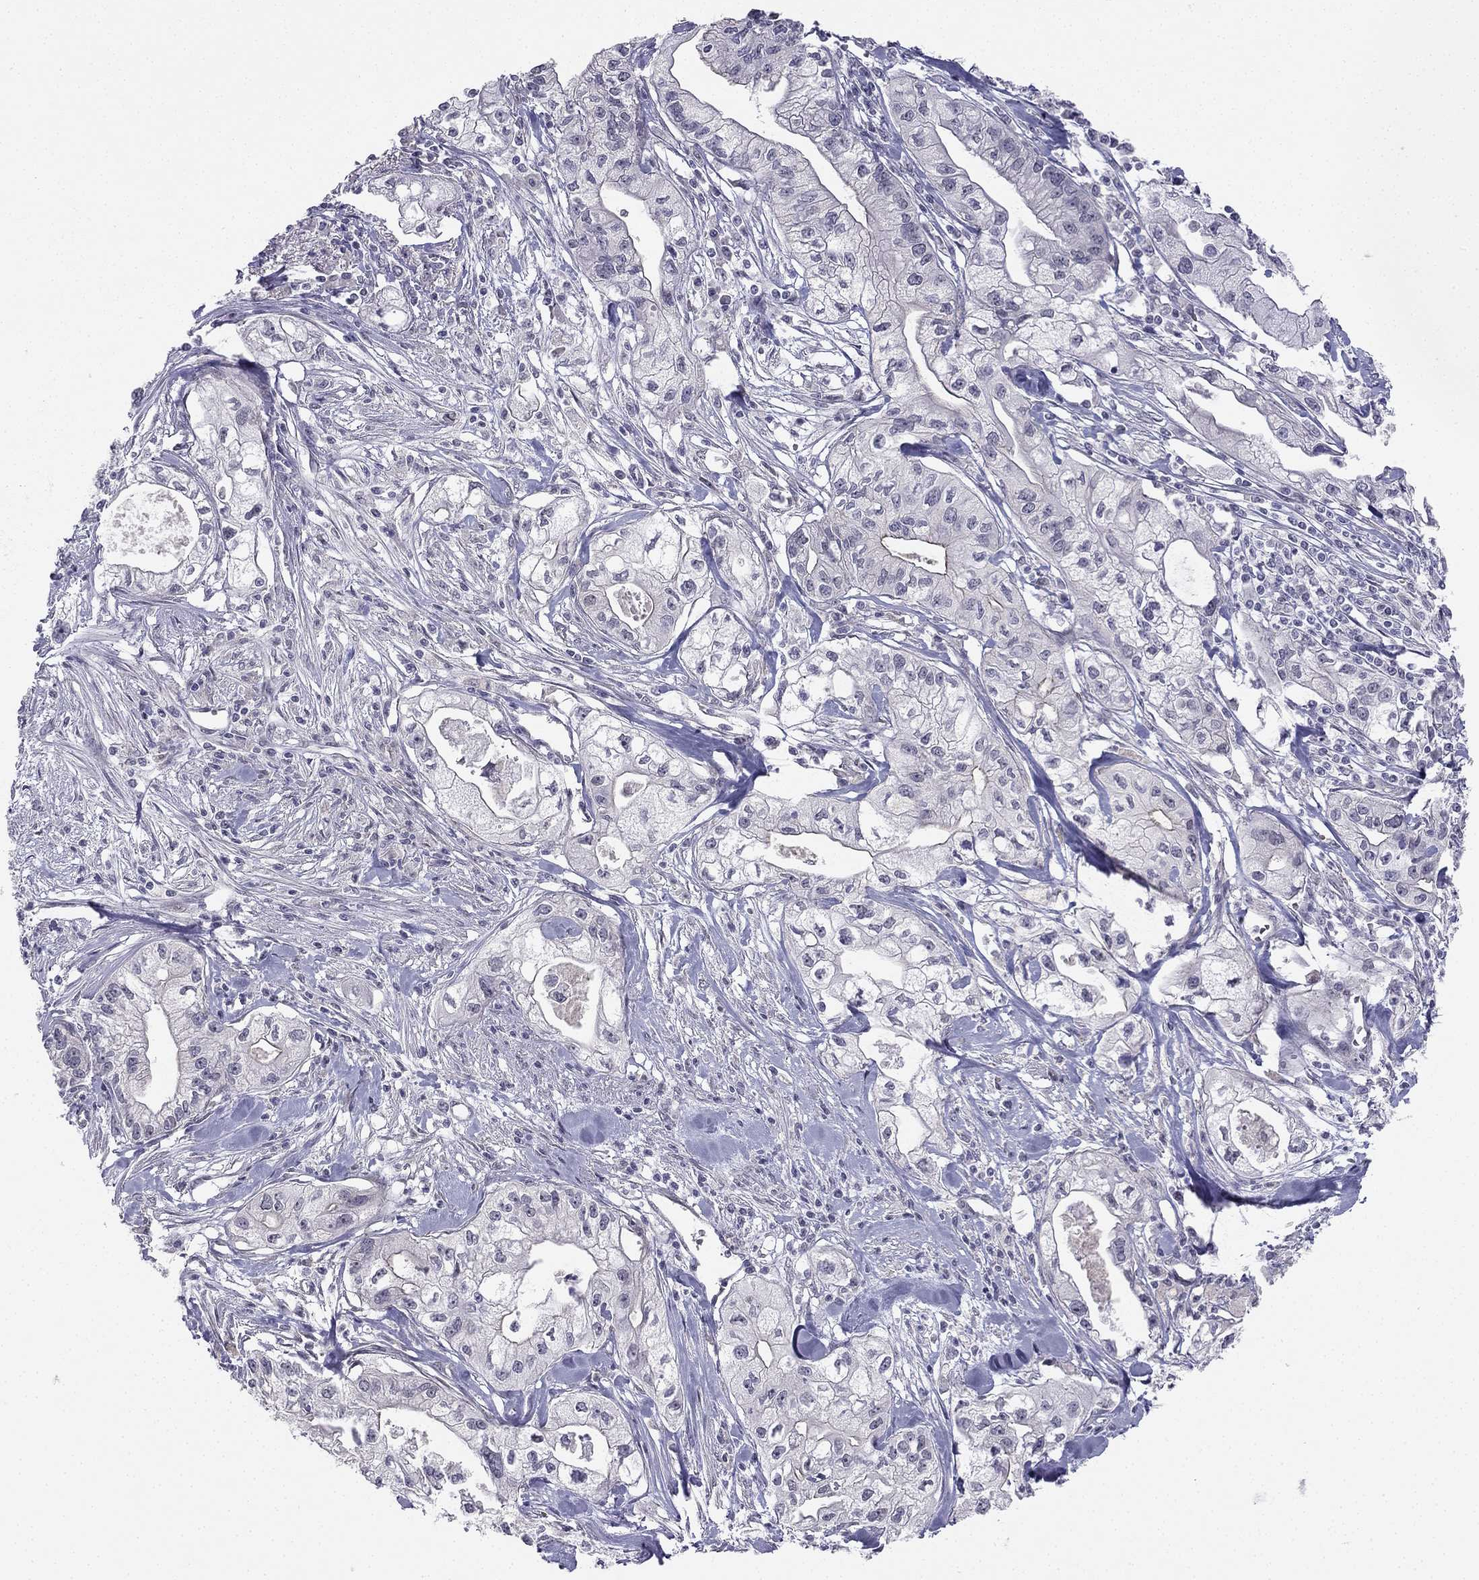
{"staining": {"intensity": "negative", "quantity": "none", "location": "none"}, "tissue": "pancreatic cancer", "cell_type": "Tumor cells", "image_type": "cancer", "snomed": [{"axis": "morphology", "description": "Adenocarcinoma, NOS"}, {"axis": "topography", "description": "Pancreas"}], "caption": "Tumor cells are negative for protein expression in human pancreatic cancer (adenocarcinoma).", "gene": "CHST8", "patient": {"sex": "male", "age": 70}}